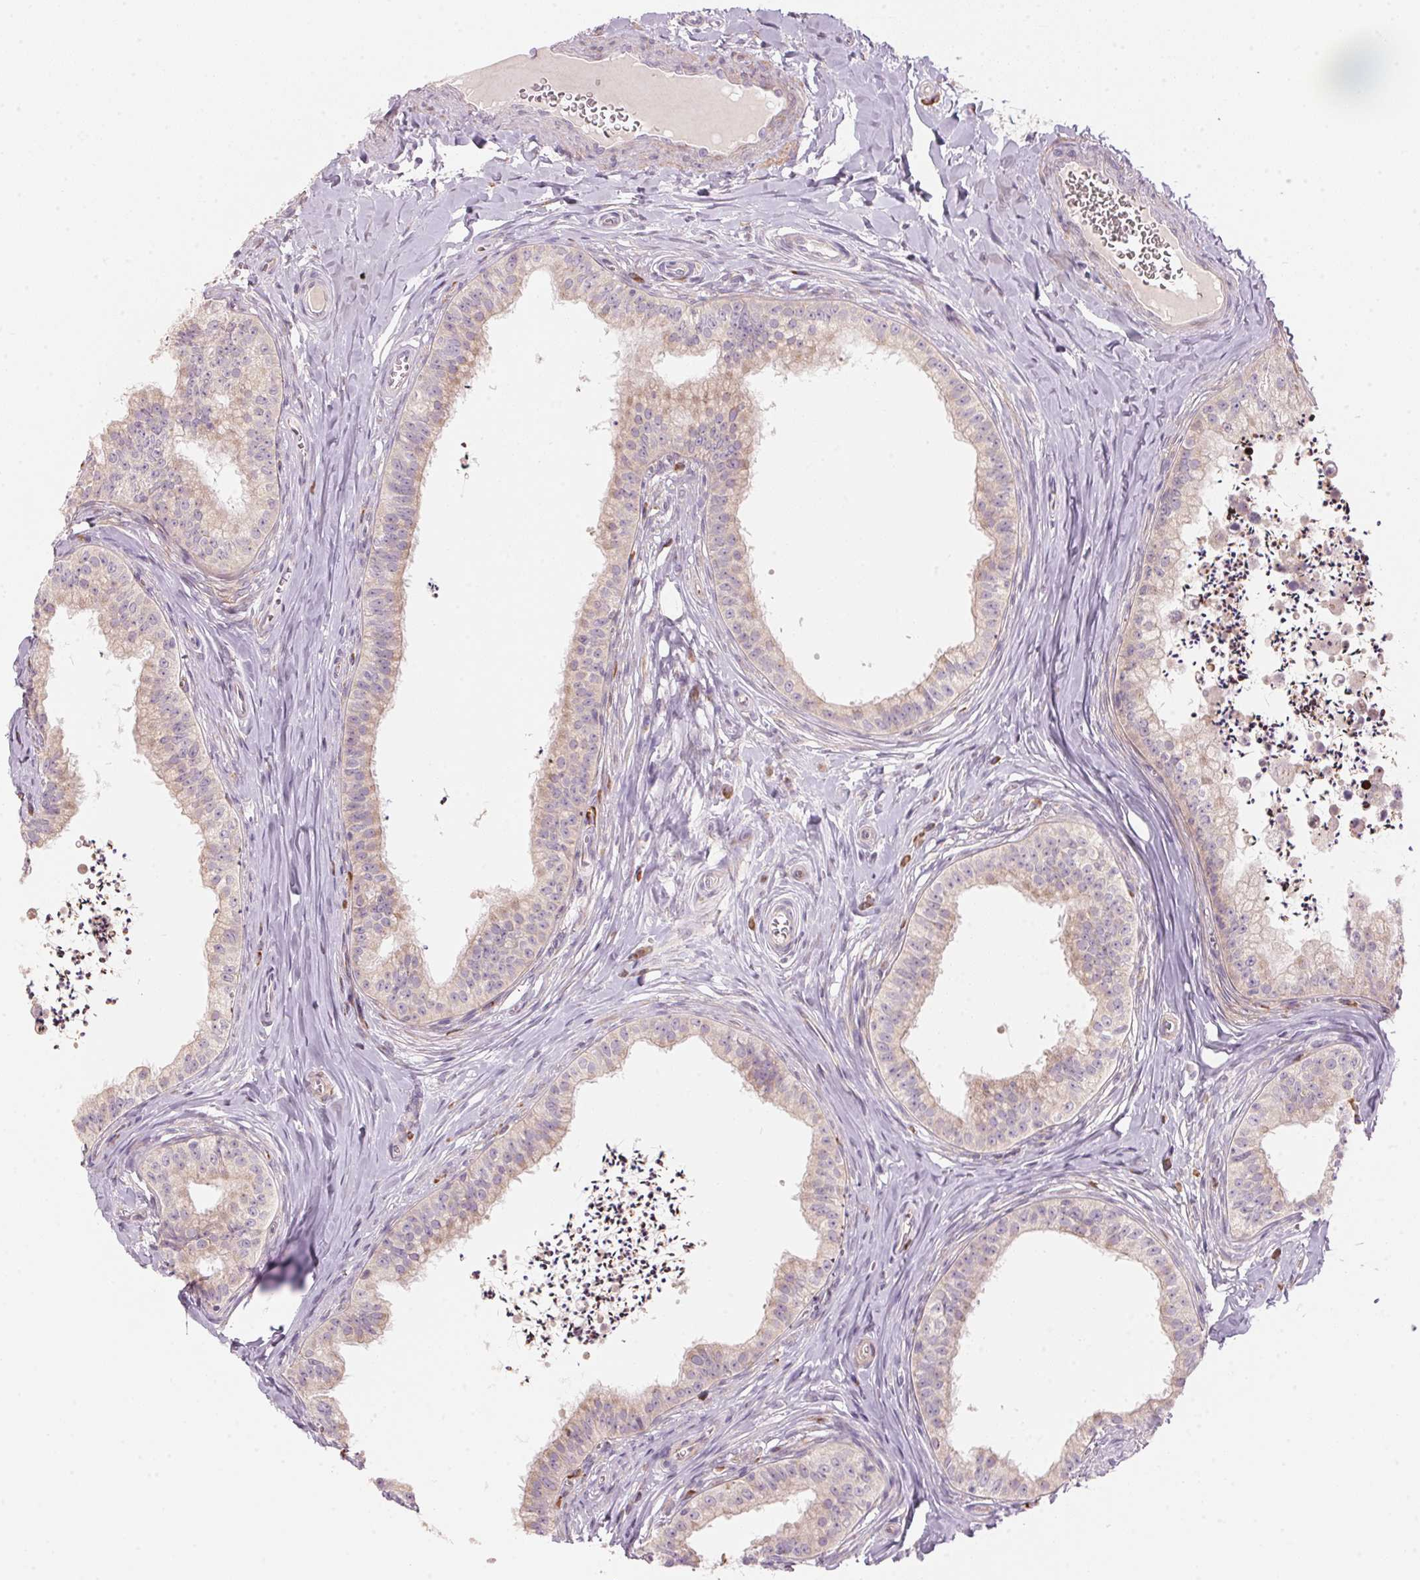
{"staining": {"intensity": "moderate", "quantity": "<25%", "location": "cytoplasmic/membranous"}, "tissue": "epididymis", "cell_type": "Glandular cells", "image_type": "normal", "snomed": [{"axis": "morphology", "description": "Normal tissue, NOS"}, {"axis": "topography", "description": "Epididymis"}], "caption": "An immunohistochemistry micrograph of benign tissue is shown. Protein staining in brown shows moderate cytoplasmic/membranous positivity in epididymis within glandular cells. Using DAB (3,3'-diaminobenzidine) (brown) and hematoxylin (blue) stains, captured at high magnification using brightfield microscopy.", "gene": "BLOC1S2", "patient": {"sex": "male", "age": 24}}